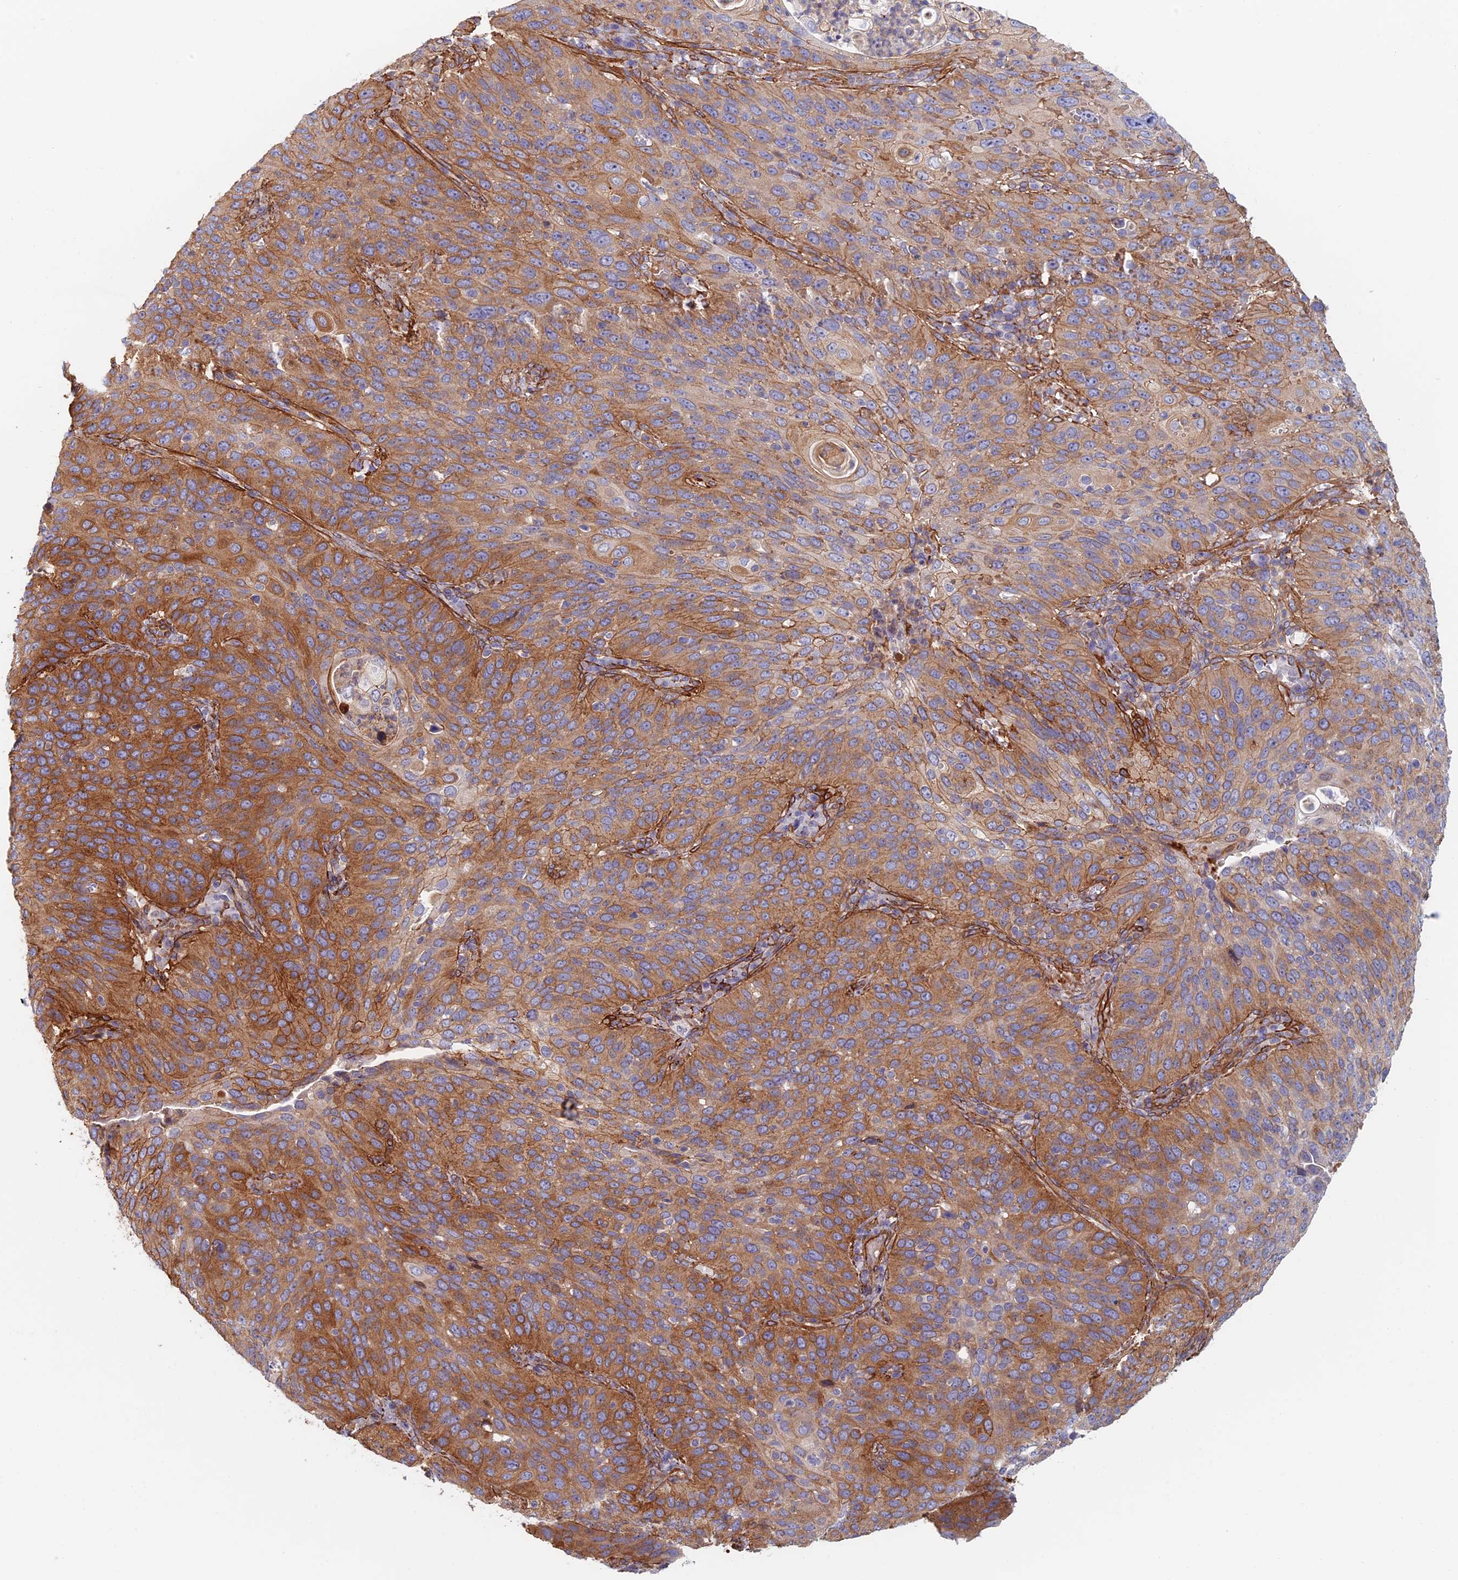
{"staining": {"intensity": "strong", "quantity": ">75%", "location": "cytoplasmic/membranous"}, "tissue": "cervical cancer", "cell_type": "Tumor cells", "image_type": "cancer", "snomed": [{"axis": "morphology", "description": "Squamous cell carcinoma, NOS"}, {"axis": "topography", "description": "Cervix"}], "caption": "Cervical cancer was stained to show a protein in brown. There is high levels of strong cytoplasmic/membranous expression in about >75% of tumor cells.", "gene": "PAK4", "patient": {"sex": "female", "age": 36}}